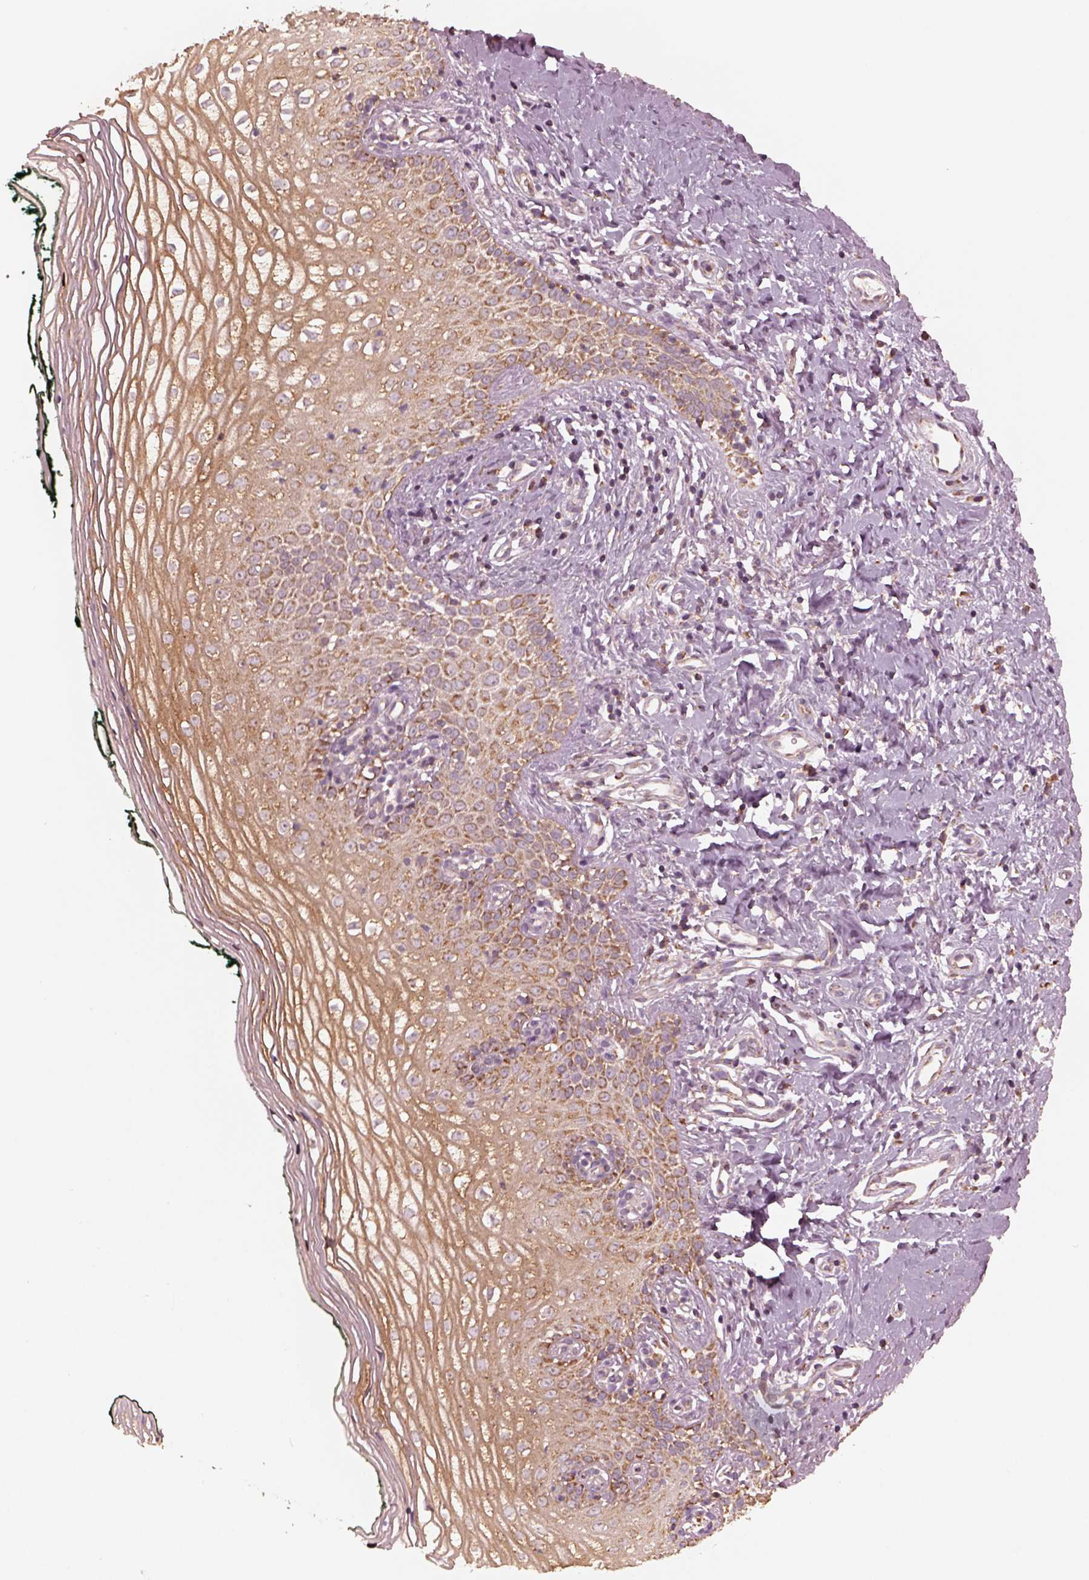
{"staining": {"intensity": "moderate", "quantity": ">75%", "location": "cytoplasmic/membranous"}, "tissue": "vagina", "cell_type": "Squamous epithelial cells", "image_type": "normal", "snomed": [{"axis": "morphology", "description": "Normal tissue, NOS"}, {"axis": "topography", "description": "Vagina"}], "caption": "DAB (3,3'-diaminobenzidine) immunohistochemical staining of unremarkable human vagina displays moderate cytoplasmic/membranous protein positivity in approximately >75% of squamous epithelial cells. (DAB (3,3'-diaminobenzidine) IHC with brightfield microscopy, high magnification).", "gene": "NDUFB10", "patient": {"sex": "female", "age": 47}}